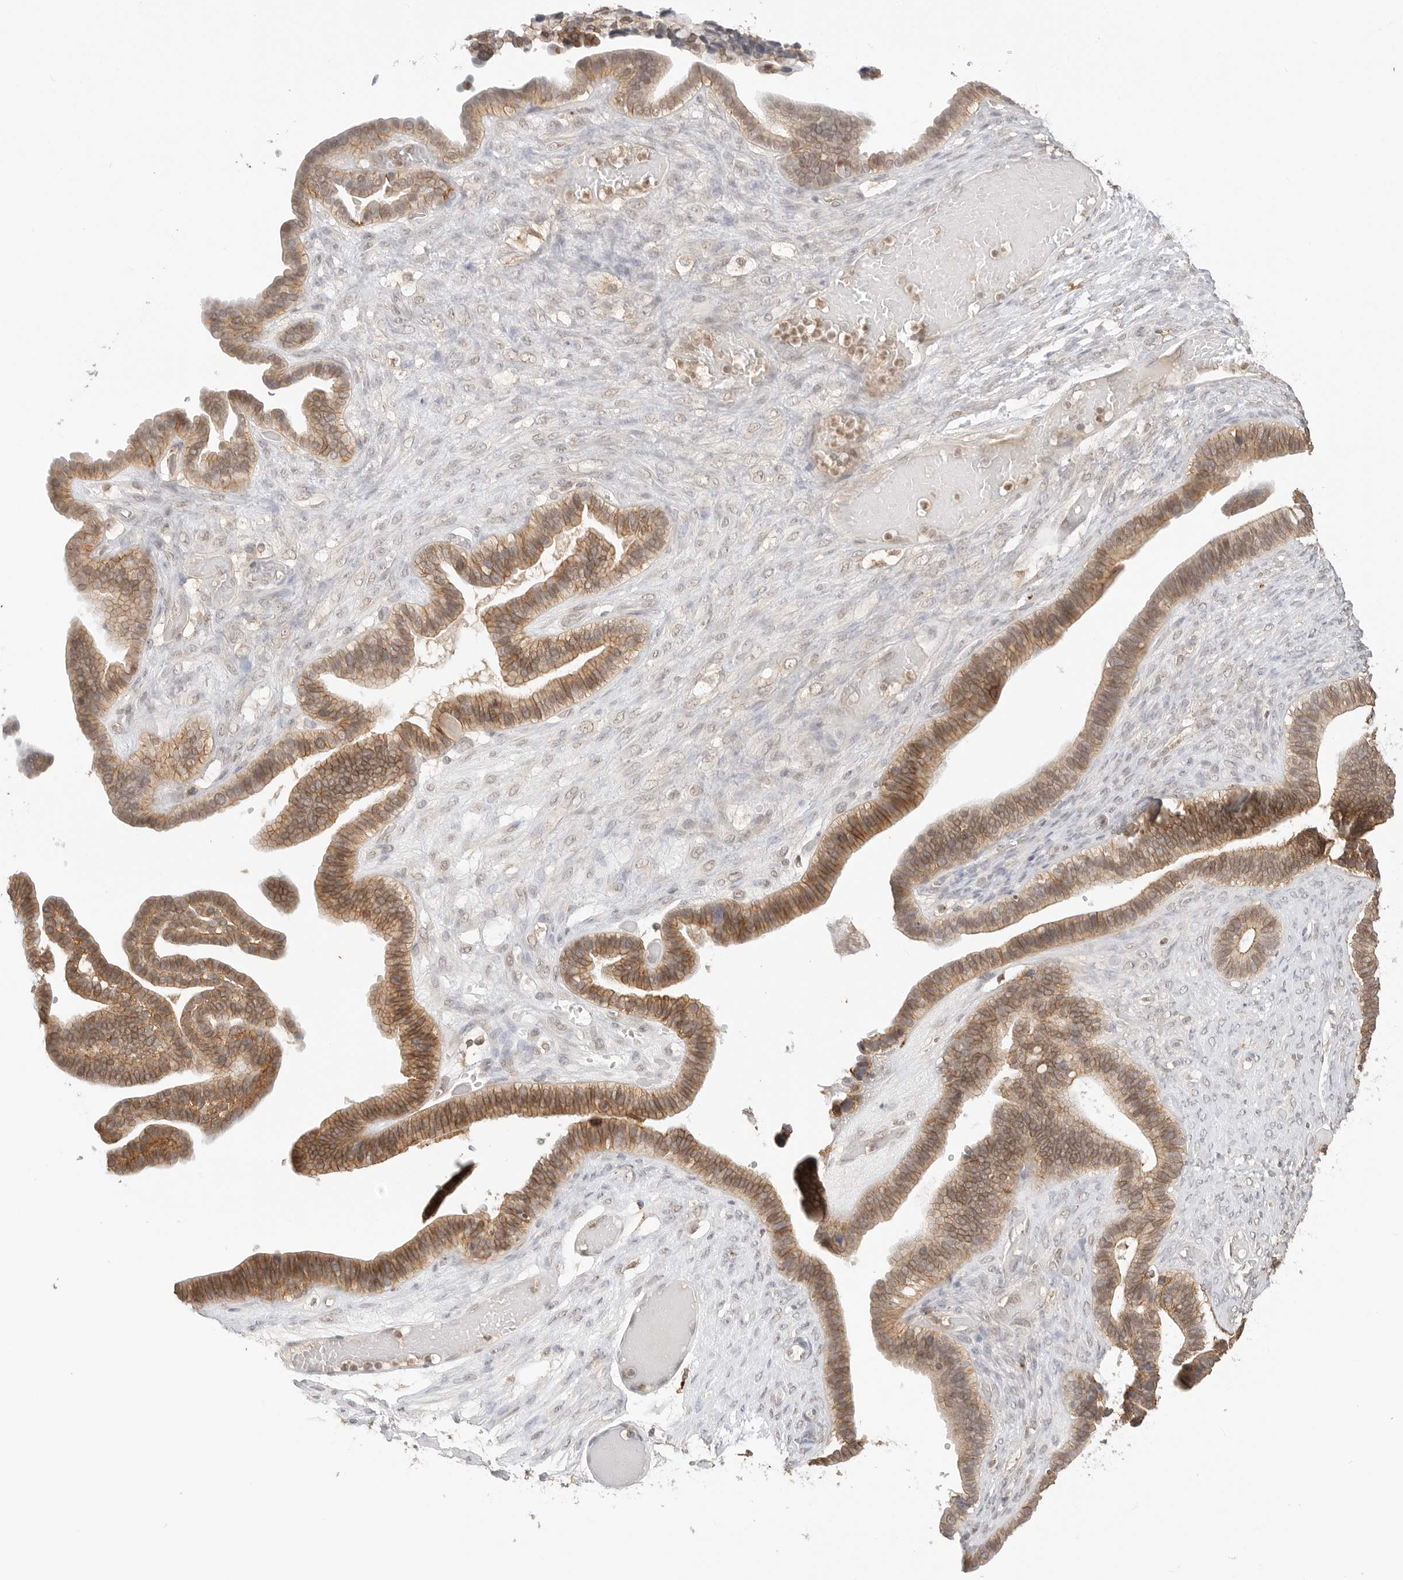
{"staining": {"intensity": "strong", "quantity": ">75%", "location": "cytoplasmic/membranous"}, "tissue": "ovarian cancer", "cell_type": "Tumor cells", "image_type": "cancer", "snomed": [{"axis": "morphology", "description": "Cystadenocarcinoma, serous, NOS"}, {"axis": "topography", "description": "Ovary"}], "caption": "Immunohistochemical staining of human ovarian serous cystadenocarcinoma reveals strong cytoplasmic/membranous protein staining in about >75% of tumor cells.", "gene": "EPHA1", "patient": {"sex": "female", "age": 56}}